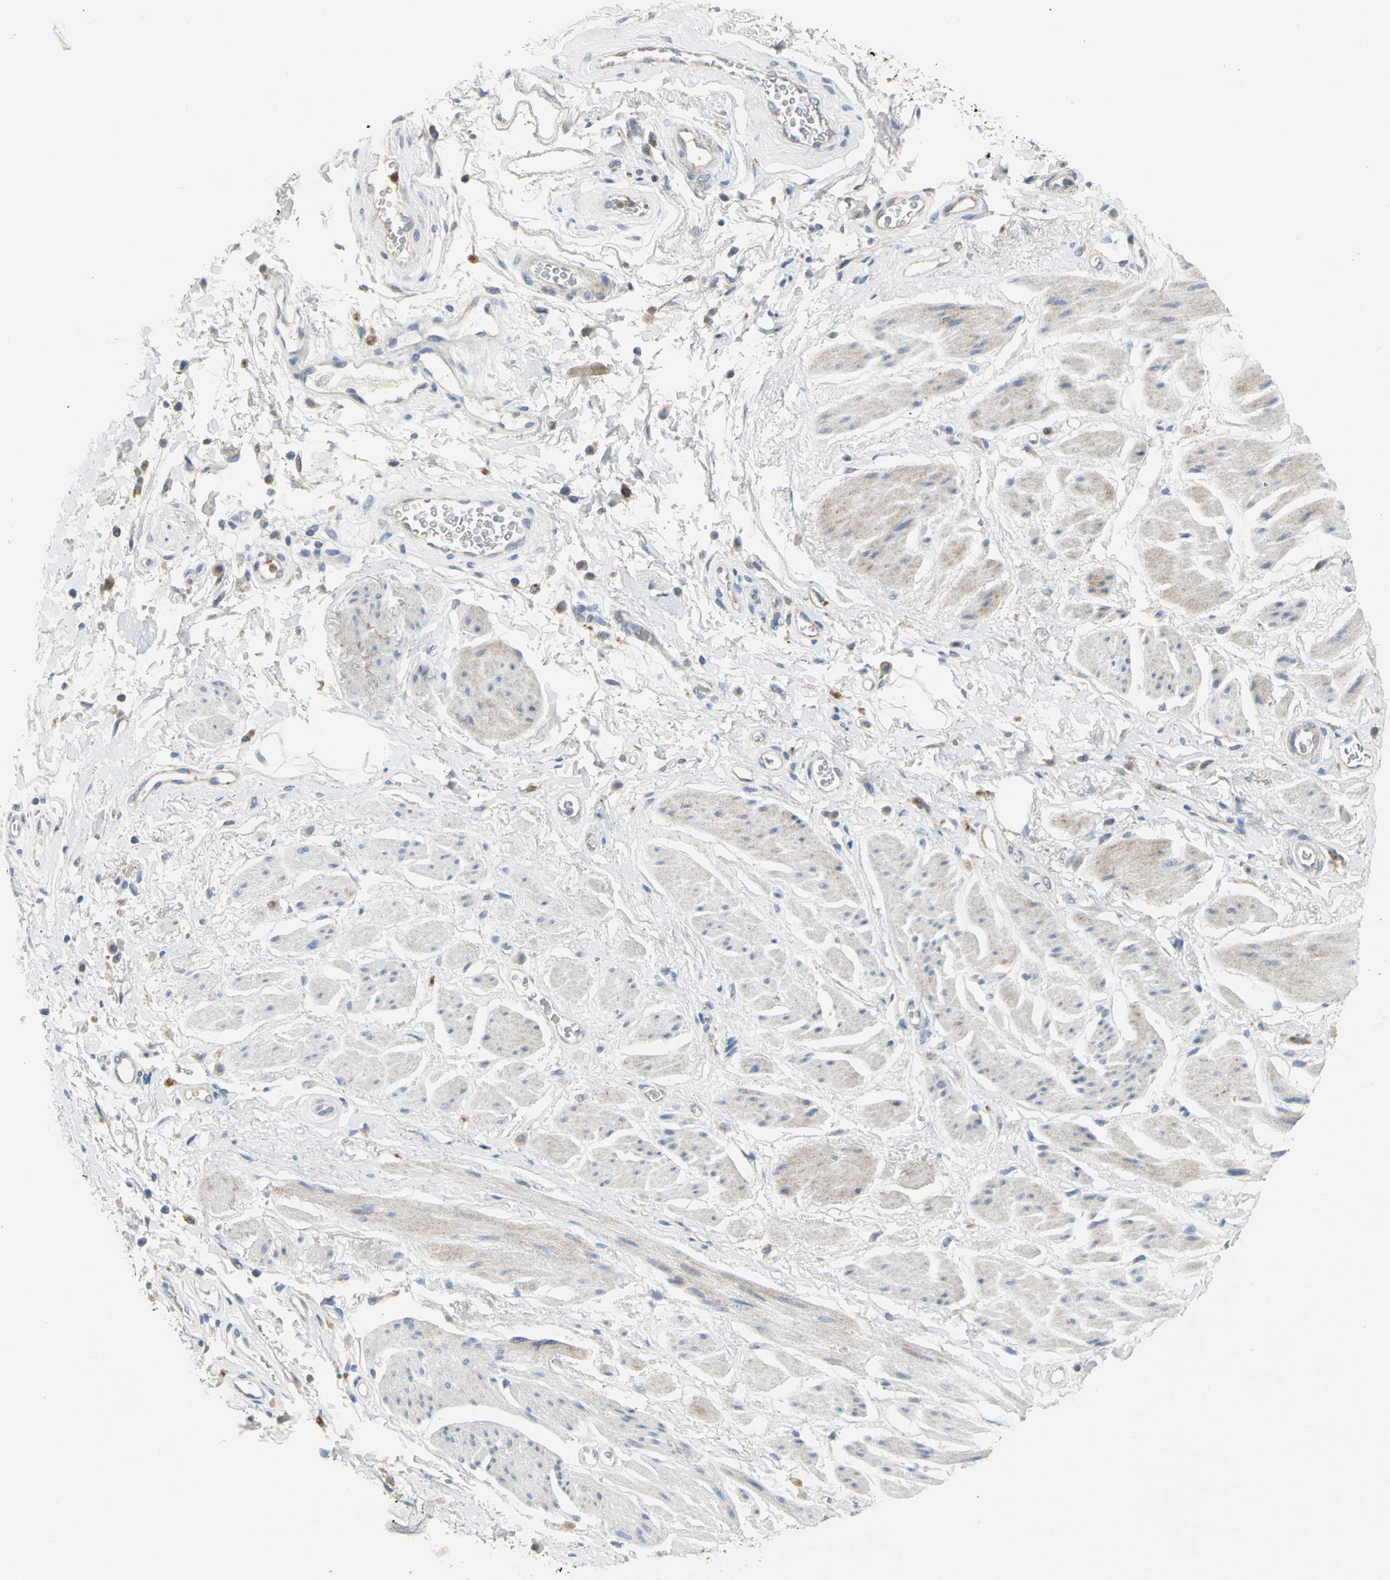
{"staining": {"intensity": "negative", "quantity": "none", "location": "none"}, "tissue": "adipose tissue", "cell_type": "Adipocytes", "image_type": "normal", "snomed": [{"axis": "morphology", "description": "Normal tissue, NOS"}, {"axis": "topography", "description": "Soft tissue"}, {"axis": "topography", "description": "Peripheral nerve tissue"}], "caption": "IHC image of normal adipose tissue: adipose tissue stained with DAB demonstrates no significant protein staining in adipocytes. (IHC, brightfield microscopy, high magnification).", "gene": "SPPL2B", "patient": {"sex": "female", "age": 71}}